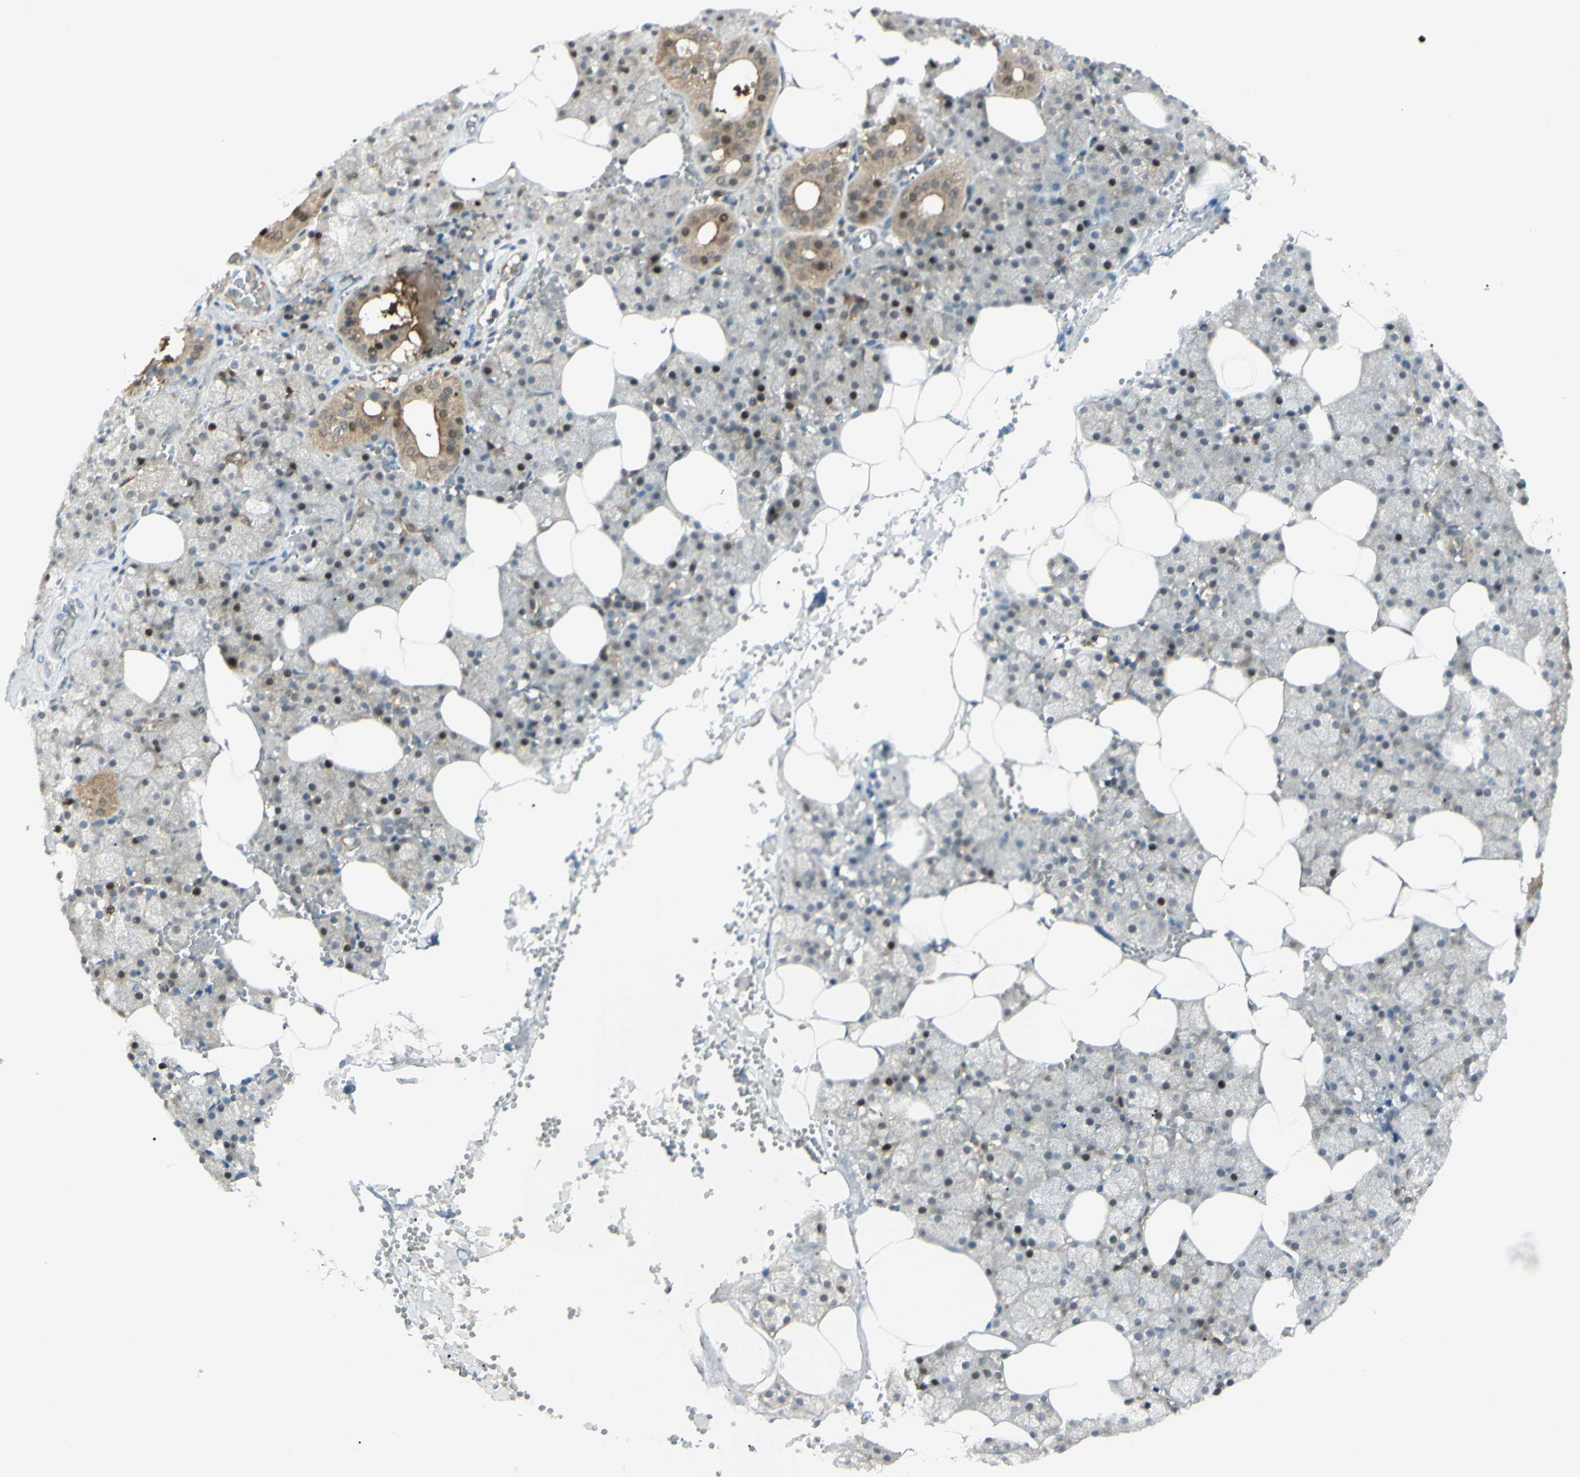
{"staining": {"intensity": "moderate", "quantity": "25%-75%", "location": "cytoplasmic/membranous"}, "tissue": "salivary gland", "cell_type": "Glandular cells", "image_type": "normal", "snomed": [{"axis": "morphology", "description": "Normal tissue, NOS"}, {"axis": "topography", "description": "Salivary gland"}], "caption": "Immunohistochemistry (IHC) (DAB) staining of normal human salivary gland demonstrates moderate cytoplasmic/membranous protein positivity in approximately 25%-75% of glandular cells.", "gene": "C1orf159", "patient": {"sex": "male", "age": 62}}